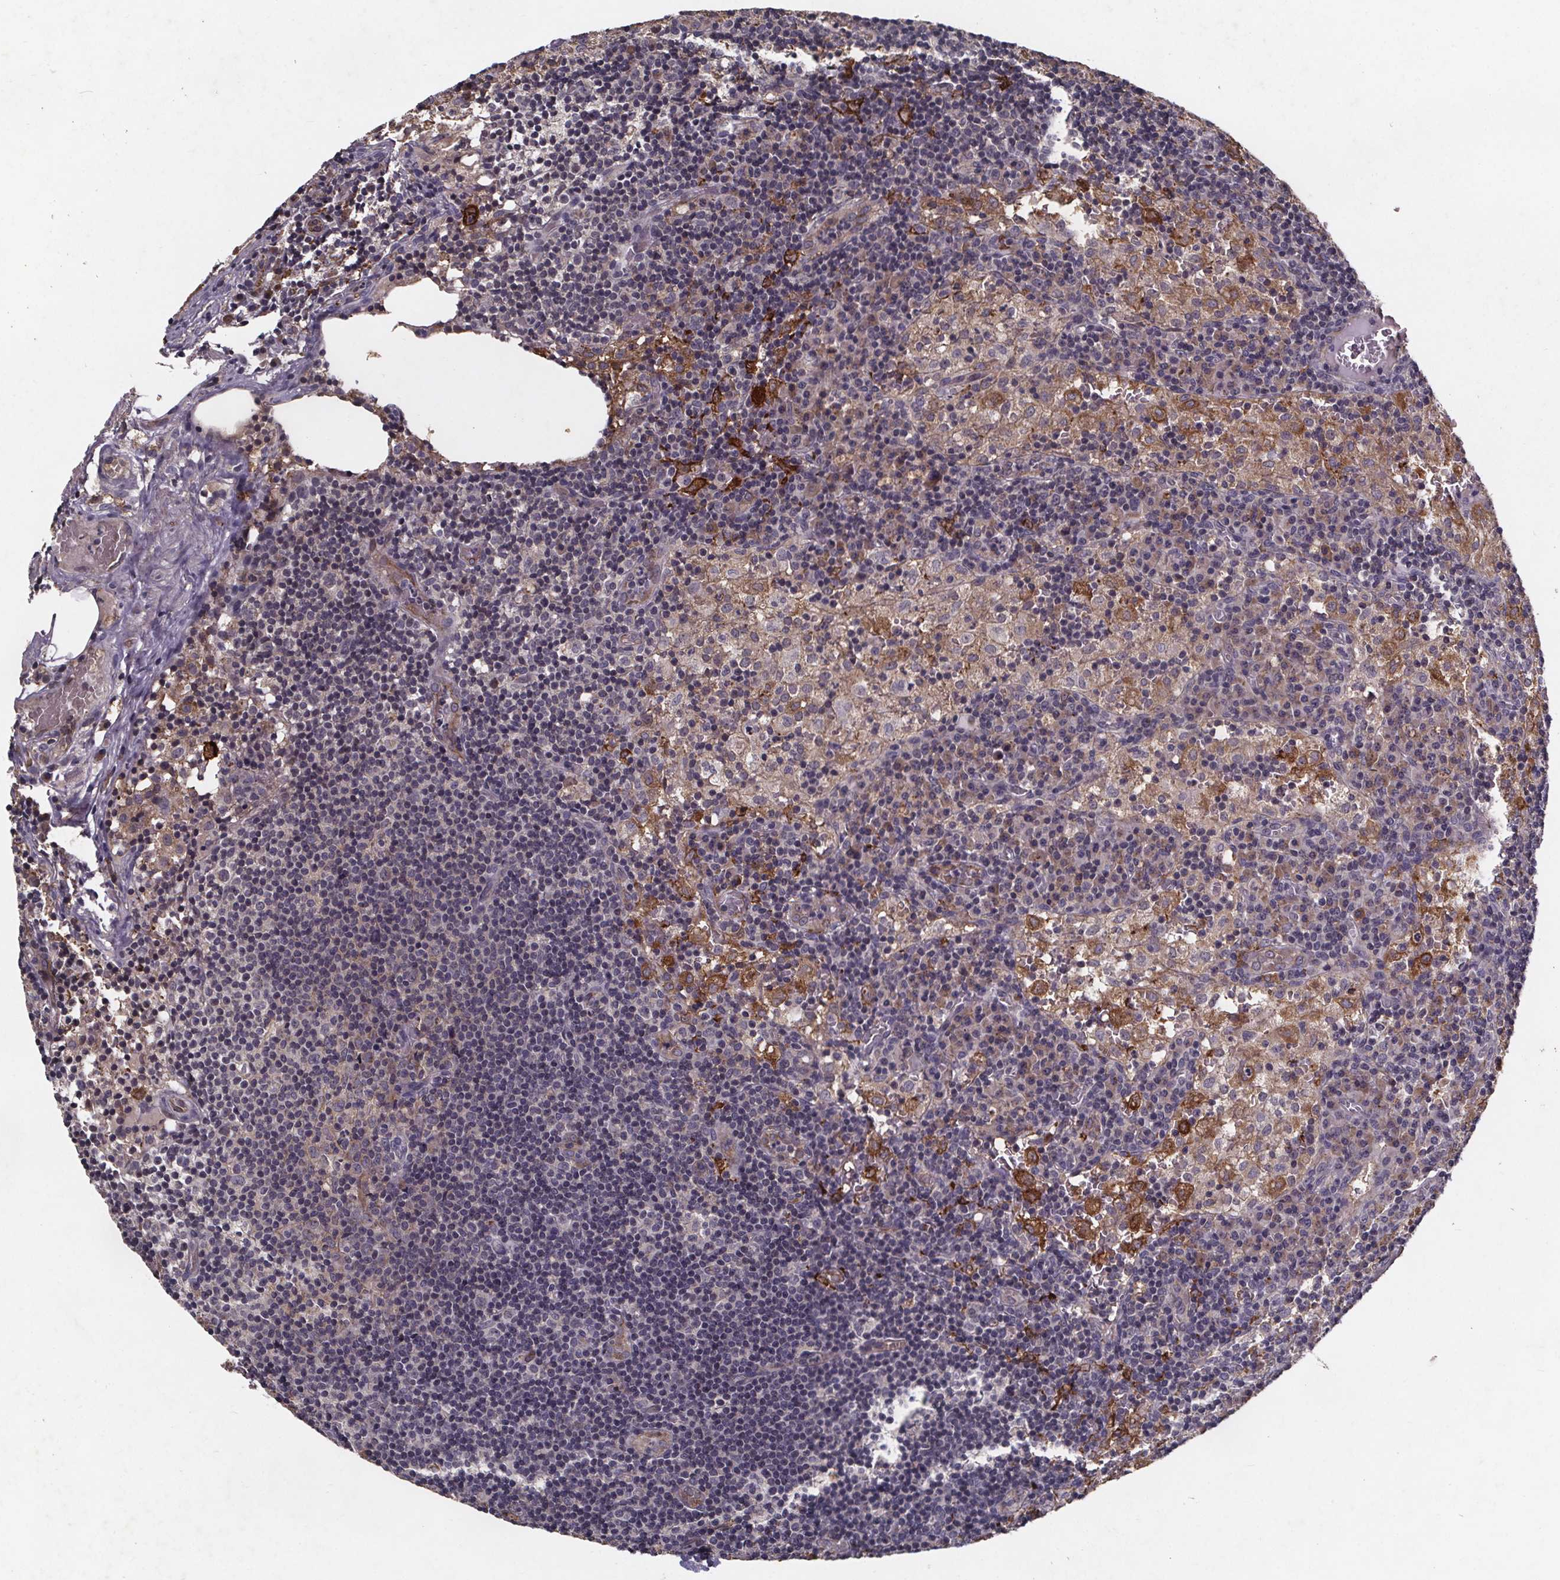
{"staining": {"intensity": "negative", "quantity": "none", "location": "none"}, "tissue": "lymph node", "cell_type": "Germinal center cells", "image_type": "normal", "snomed": [{"axis": "morphology", "description": "Normal tissue, NOS"}, {"axis": "topography", "description": "Lymph node"}], "caption": "DAB immunohistochemical staining of normal human lymph node demonstrates no significant staining in germinal center cells. The staining was performed using DAB to visualize the protein expression in brown, while the nuclei were stained in blue with hematoxylin (Magnification: 20x).", "gene": "FASTKD3", "patient": {"sex": "male", "age": 62}}